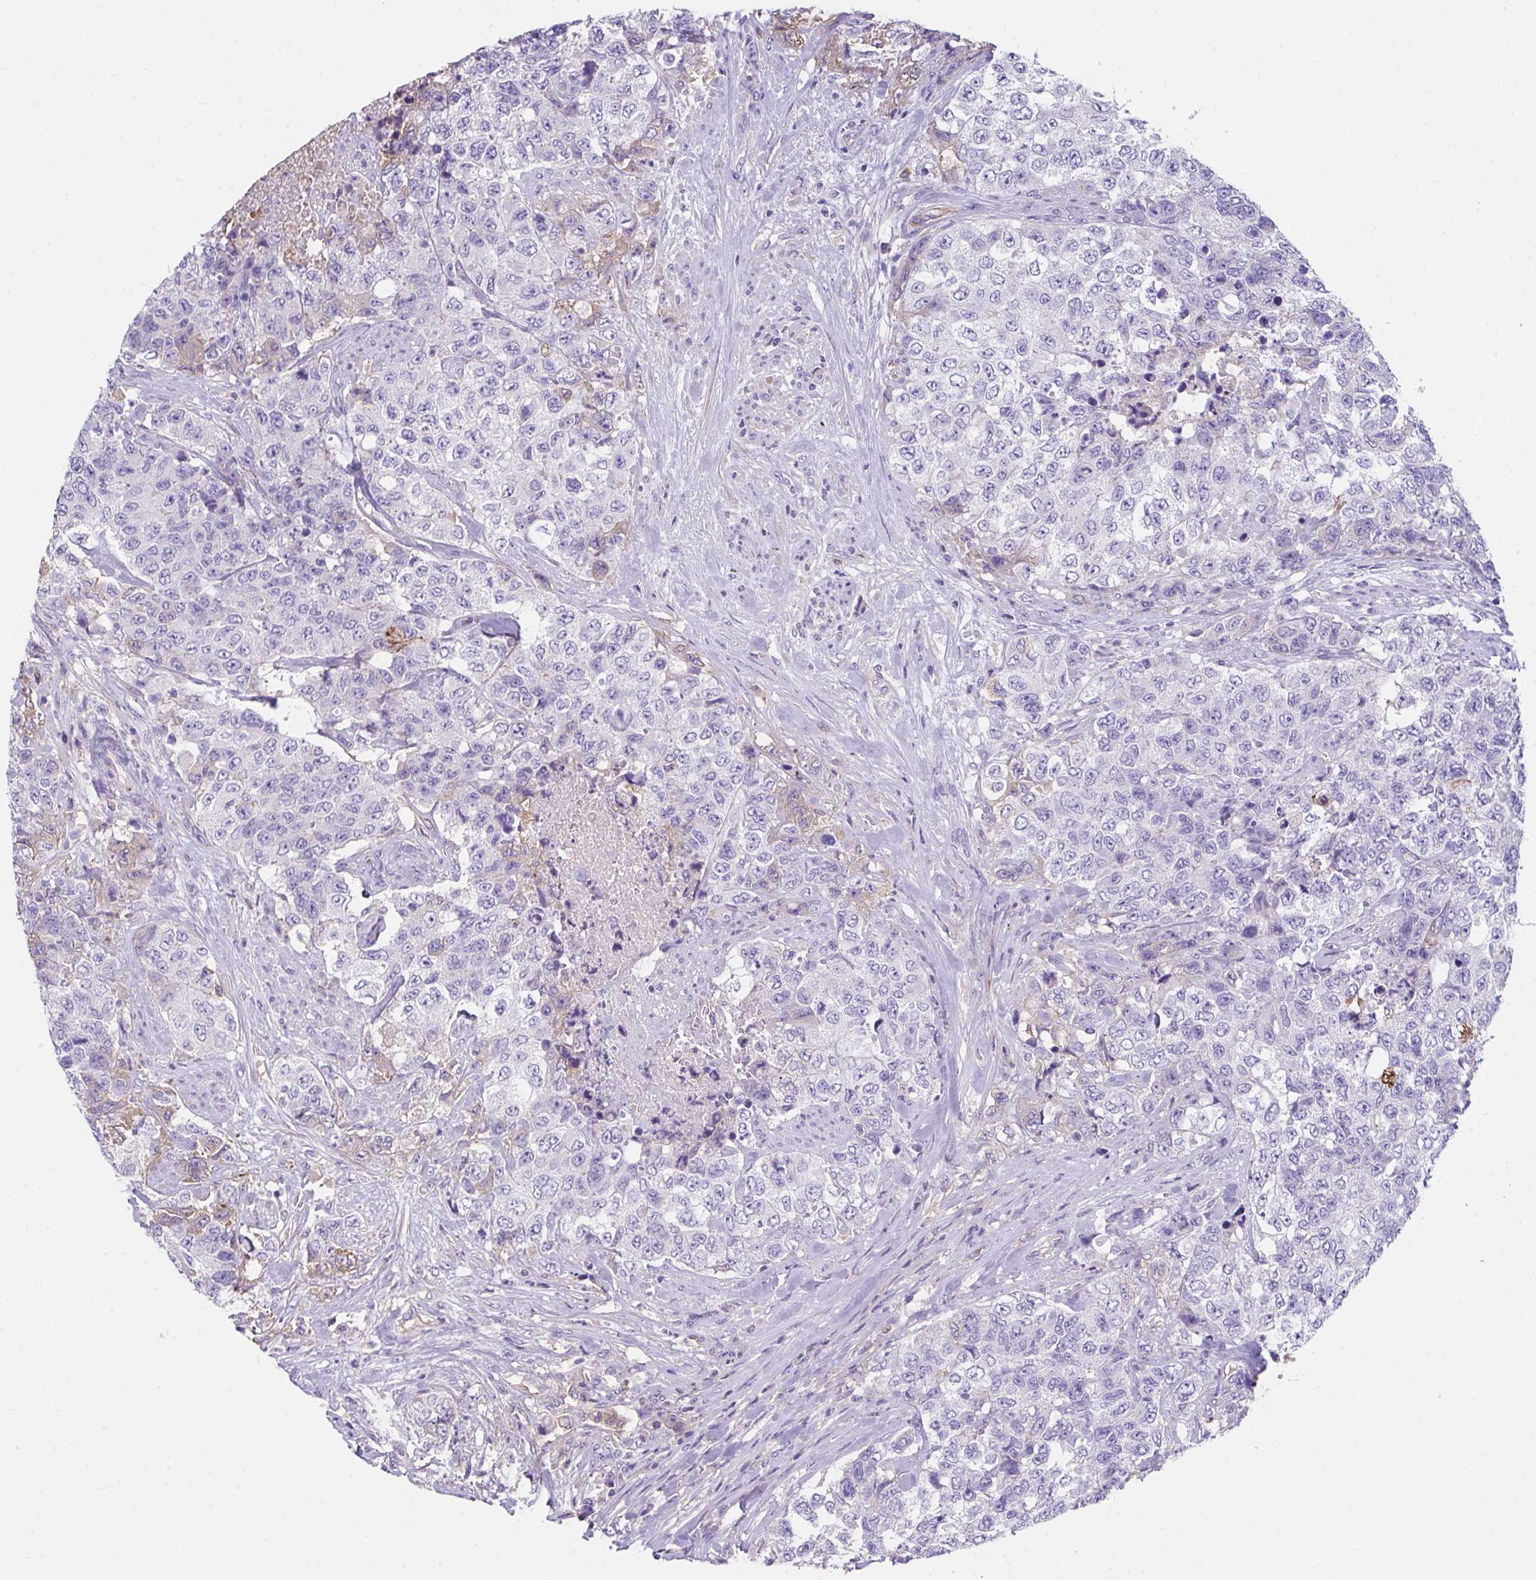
{"staining": {"intensity": "negative", "quantity": "none", "location": "none"}, "tissue": "urothelial cancer", "cell_type": "Tumor cells", "image_type": "cancer", "snomed": [{"axis": "morphology", "description": "Urothelial carcinoma, High grade"}, {"axis": "topography", "description": "Urinary bladder"}], "caption": "High power microscopy histopathology image of an IHC histopathology image of urothelial carcinoma (high-grade), revealing no significant staining in tumor cells.", "gene": "ZNF813", "patient": {"sex": "female", "age": 78}}